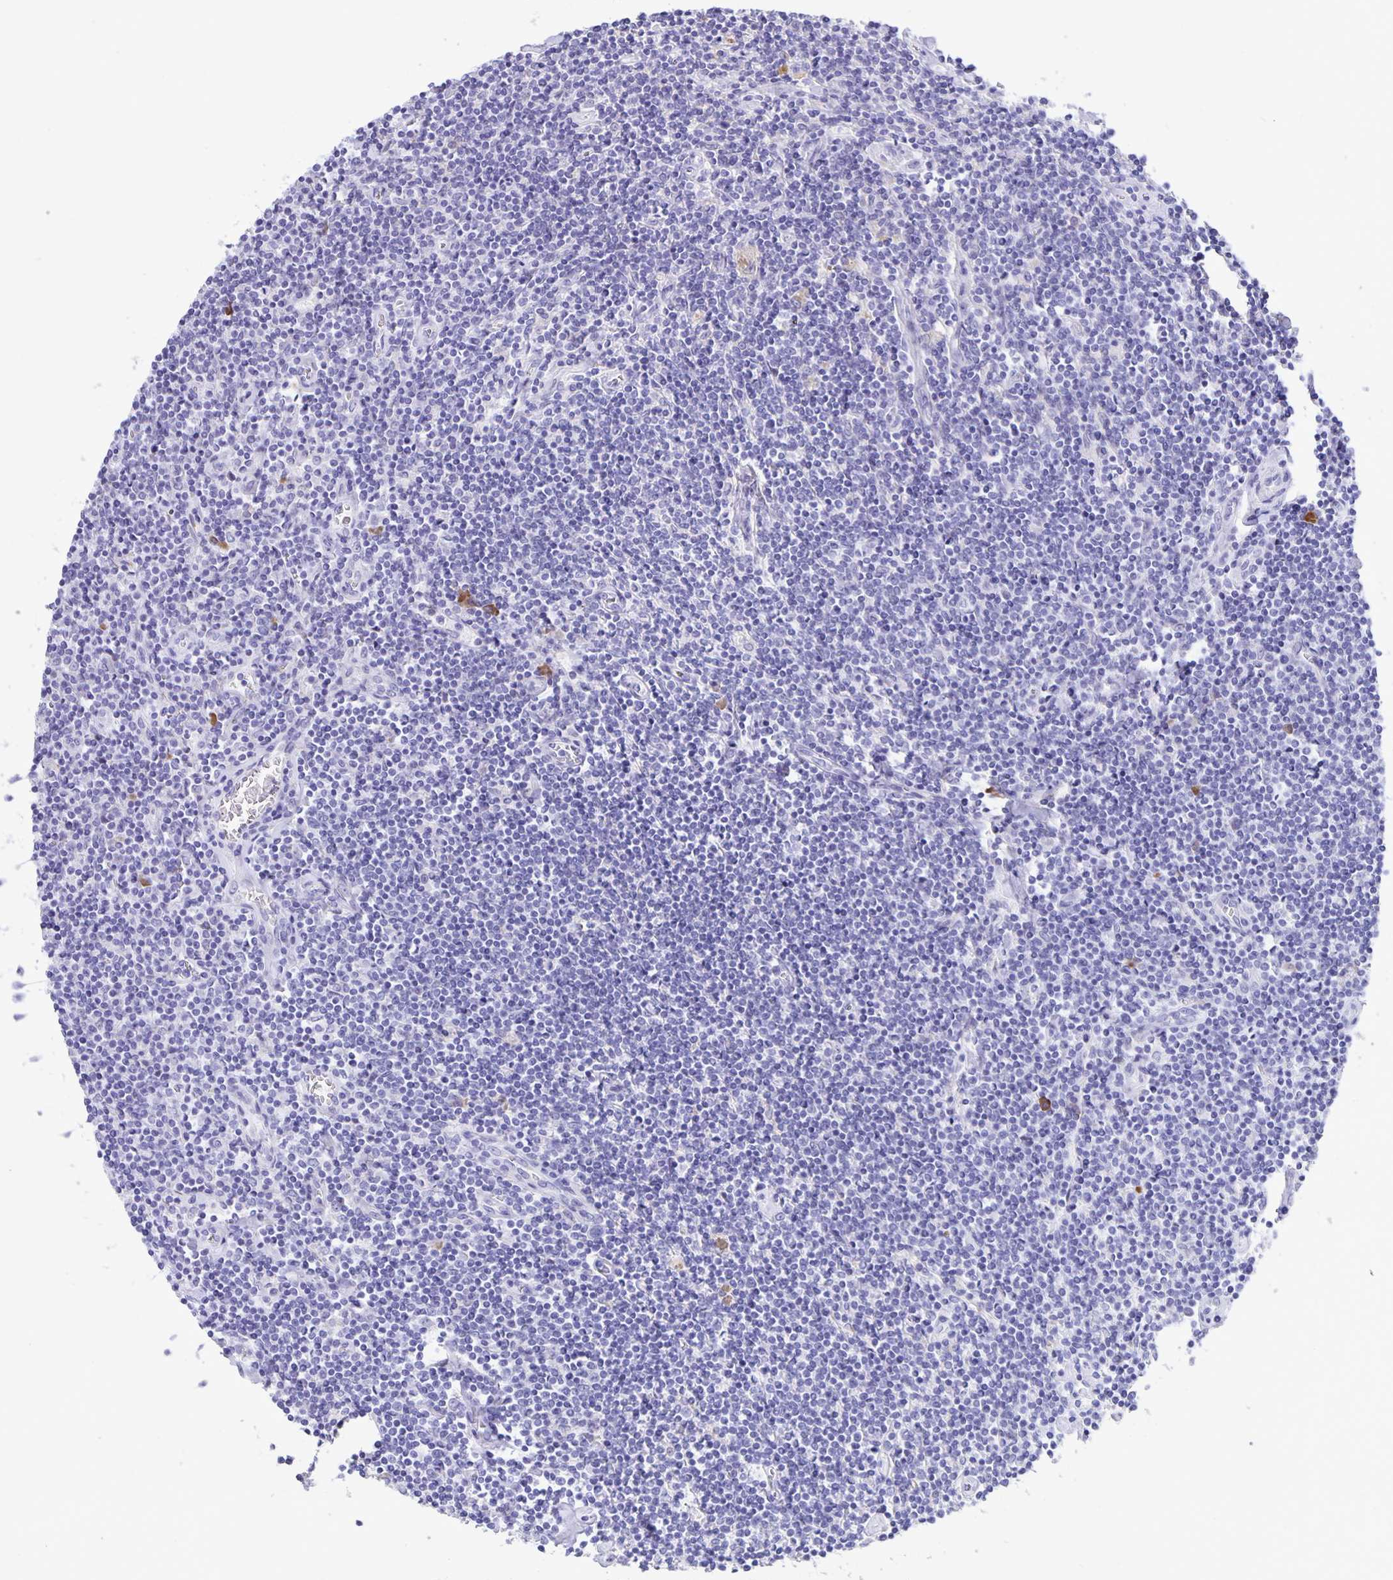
{"staining": {"intensity": "negative", "quantity": "none", "location": "none"}, "tissue": "lymphoma", "cell_type": "Tumor cells", "image_type": "cancer", "snomed": [{"axis": "morphology", "description": "Hodgkin's disease, NOS"}, {"axis": "topography", "description": "Lymph node"}], "caption": "This is a photomicrograph of IHC staining of Hodgkin's disease, which shows no expression in tumor cells. (IHC, brightfield microscopy, high magnification).", "gene": "ERMN", "patient": {"sex": "male", "age": 40}}